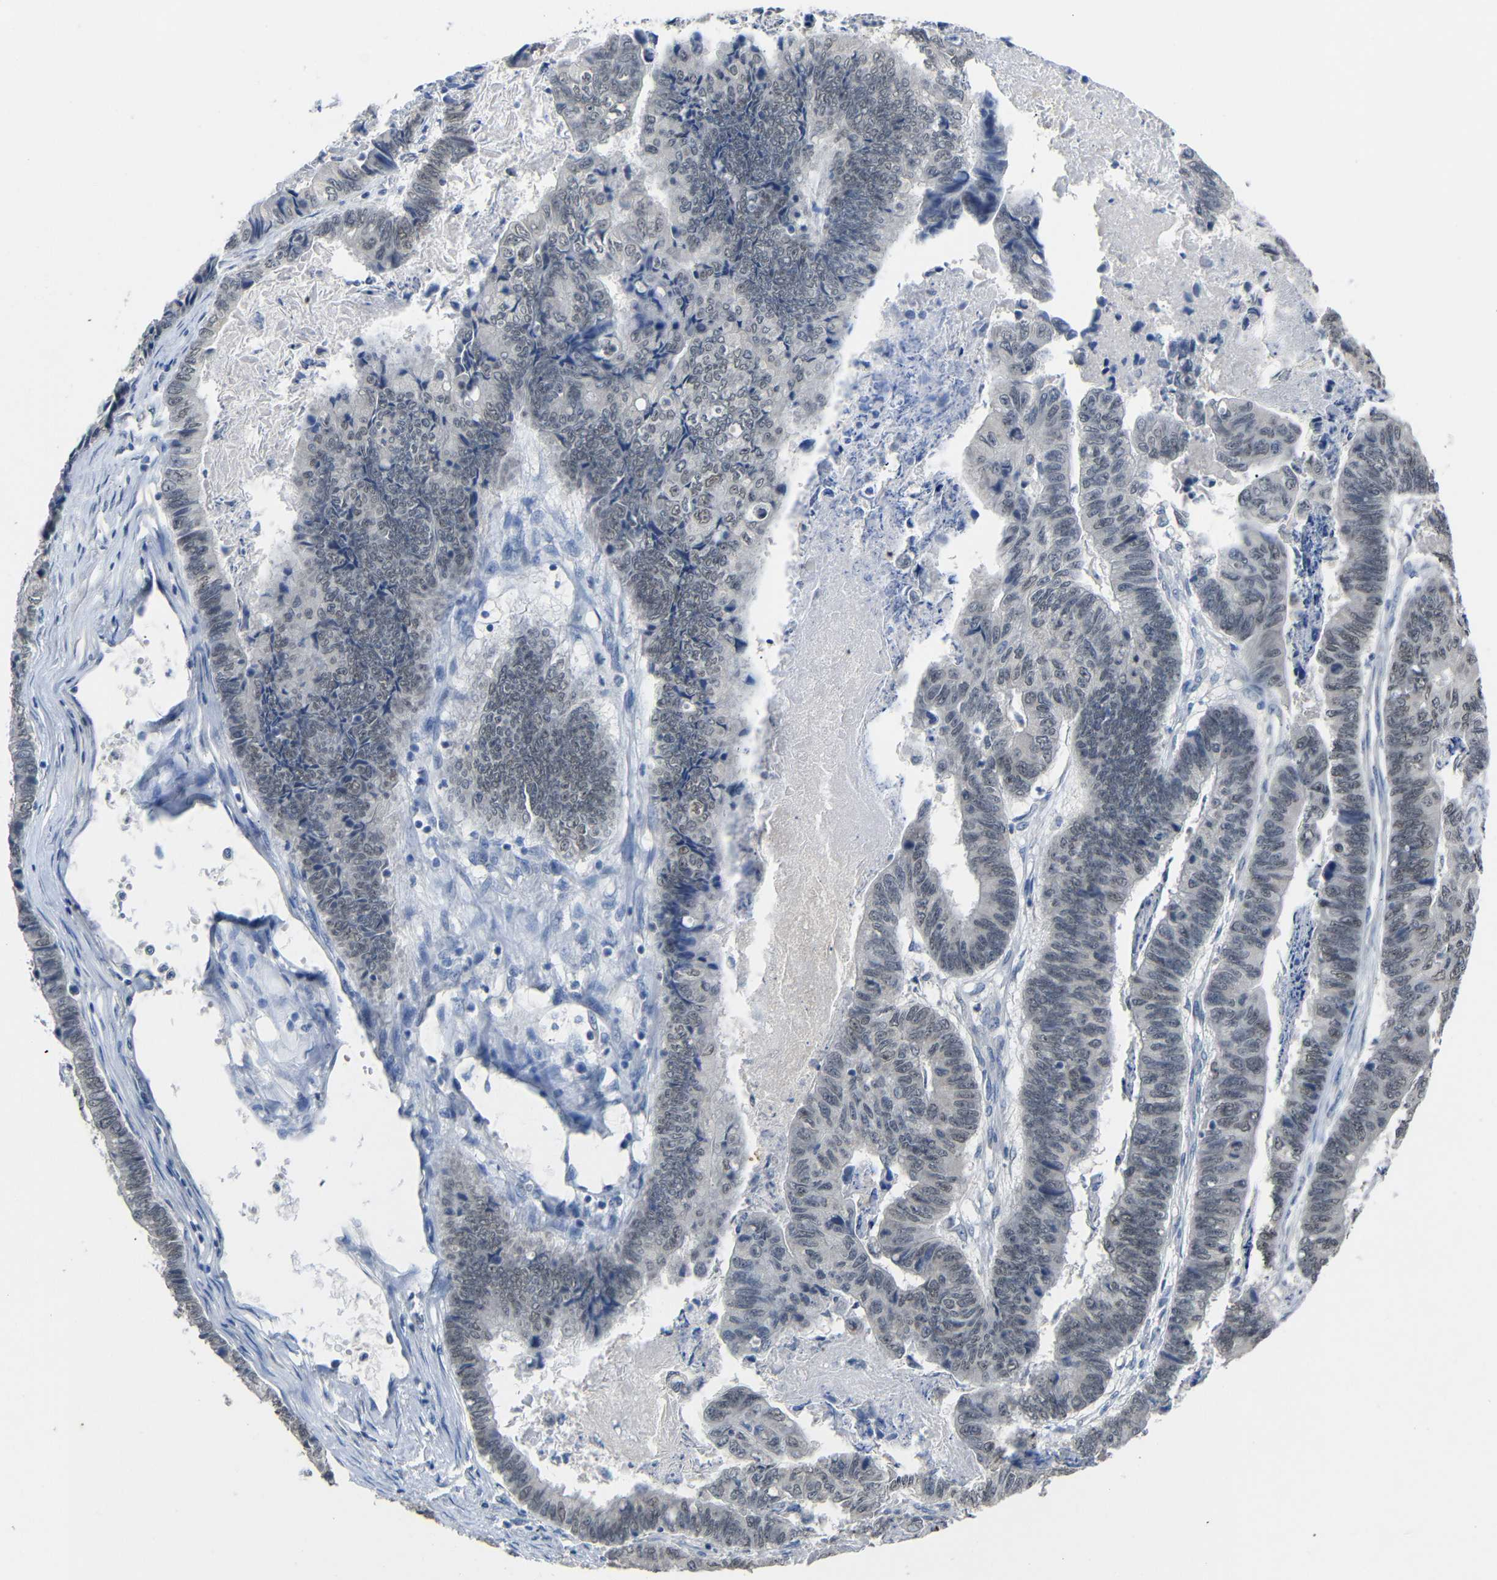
{"staining": {"intensity": "weak", "quantity": "<25%", "location": "nuclear"}, "tissue": "stomach cancer", "cell_type": "Tumor cells", "image_type": "cancer", "snomed": [{"axis": "morphology", "description": "Adenocarcinoma, NOS"}, {"axis": "topography", "description": "Stomach, lower"}], "caption": "Micrograph shows no protein expression in tumor cells of stomach cancer tissue.", "gene": "HNF1A", "patient": {"sex": "male", "age": 77}}